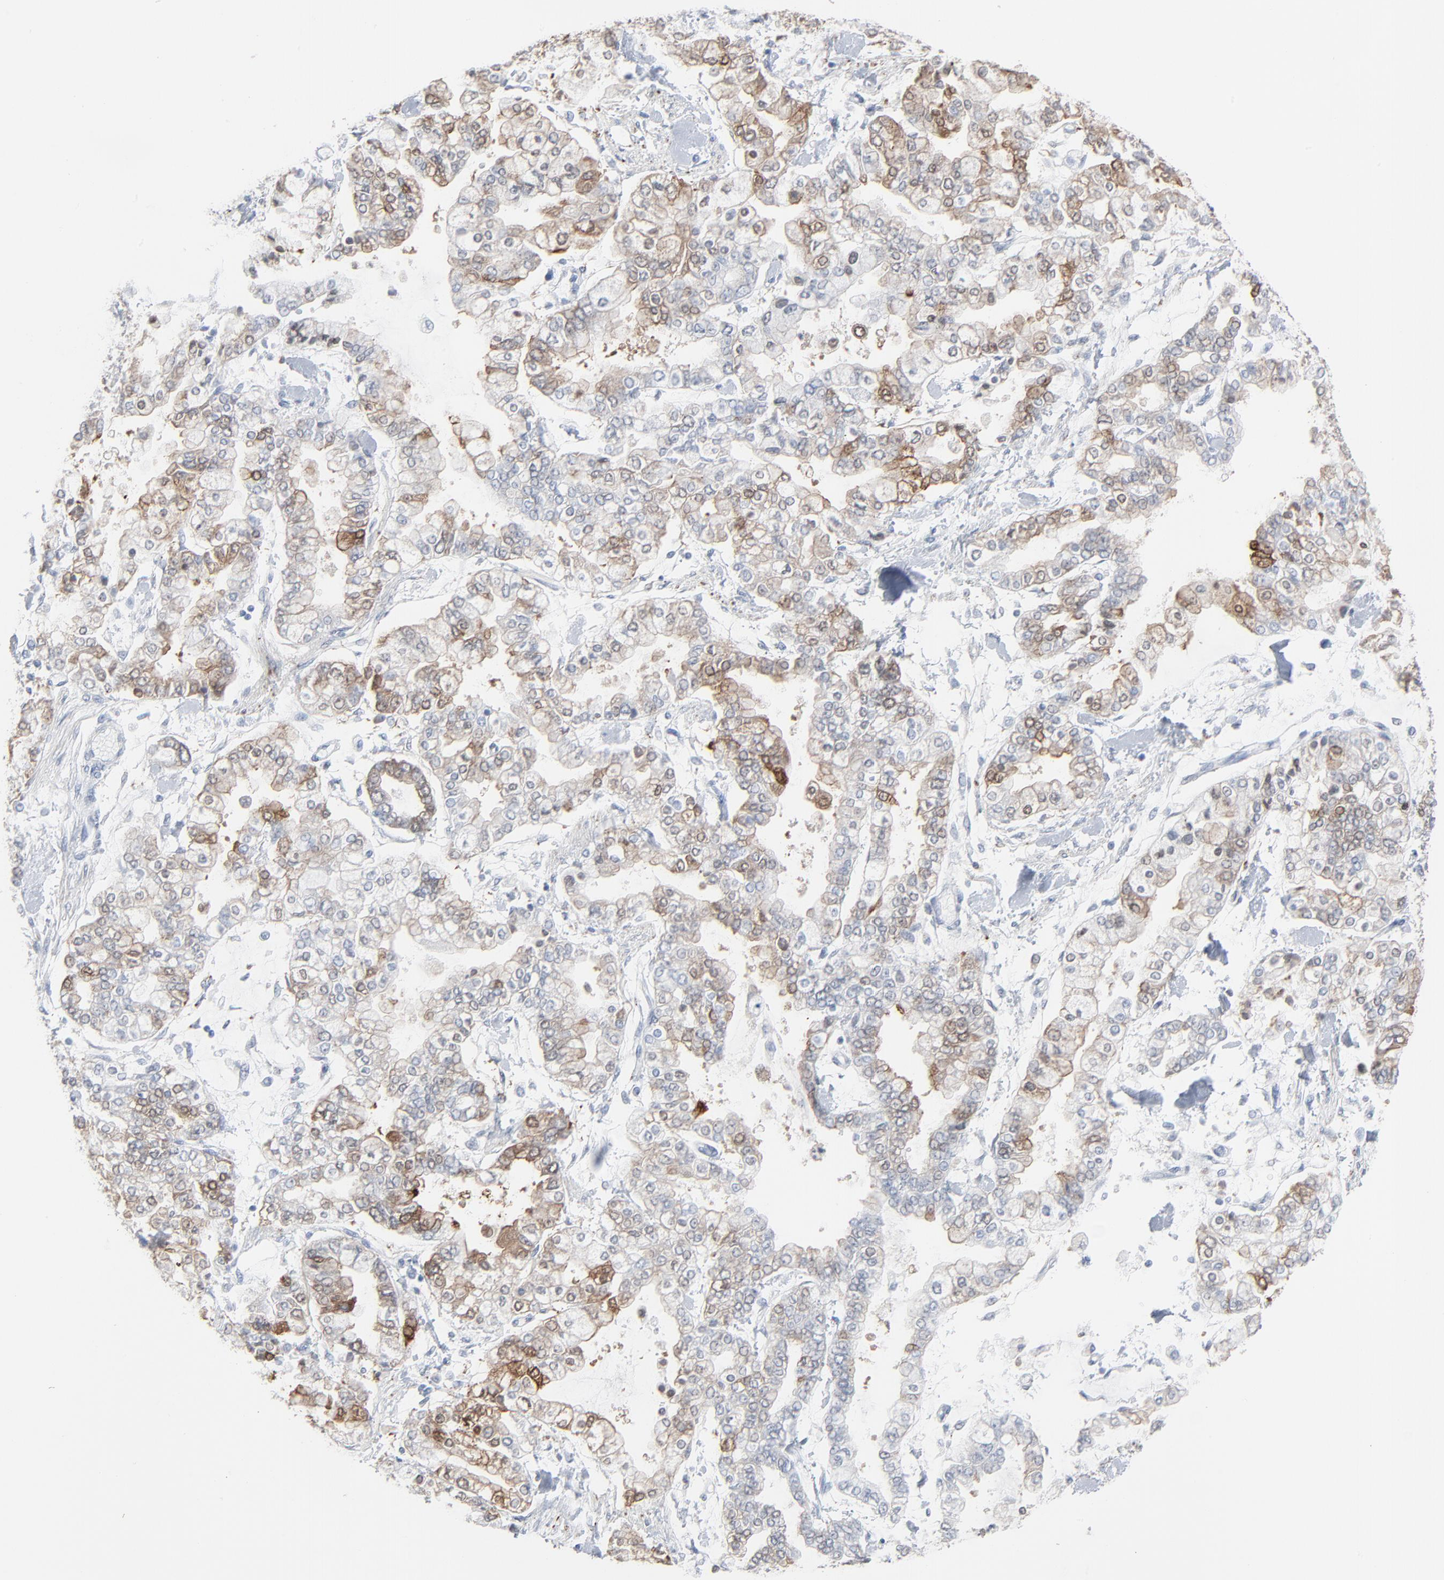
{"staining": {"intensity": "moderate", "quantity": "25%-75%", "location": "cytoplasmic/membranous"}, "tissue": "stomach cancer", "cell_type": "Tumor cells", "image_type": "cancer", "snomed": [{"axis": "morphology", "description": "Normal tissue, NOS"}, {"axis": "morphology", "description": "Adenocarcinoma, NOS"}, {"axis": "topography", "description": "Stomach, upper"}, {"axis": "topography", "description": "Stomach"}], "caption": "The immunohistochemical stain highlights moderate cytoplasmic/membranous expression in tumor cells of stomach cancer (adenocarcinoma) tissue. The staining was performed using DAB (3,3'-diaminobenzidine), with brown indicating positive protein expression. Nuclei are stained blue with hematoxylin.", "gene": "PHGDH", "patient": {"sex": "male", "age": 76}}